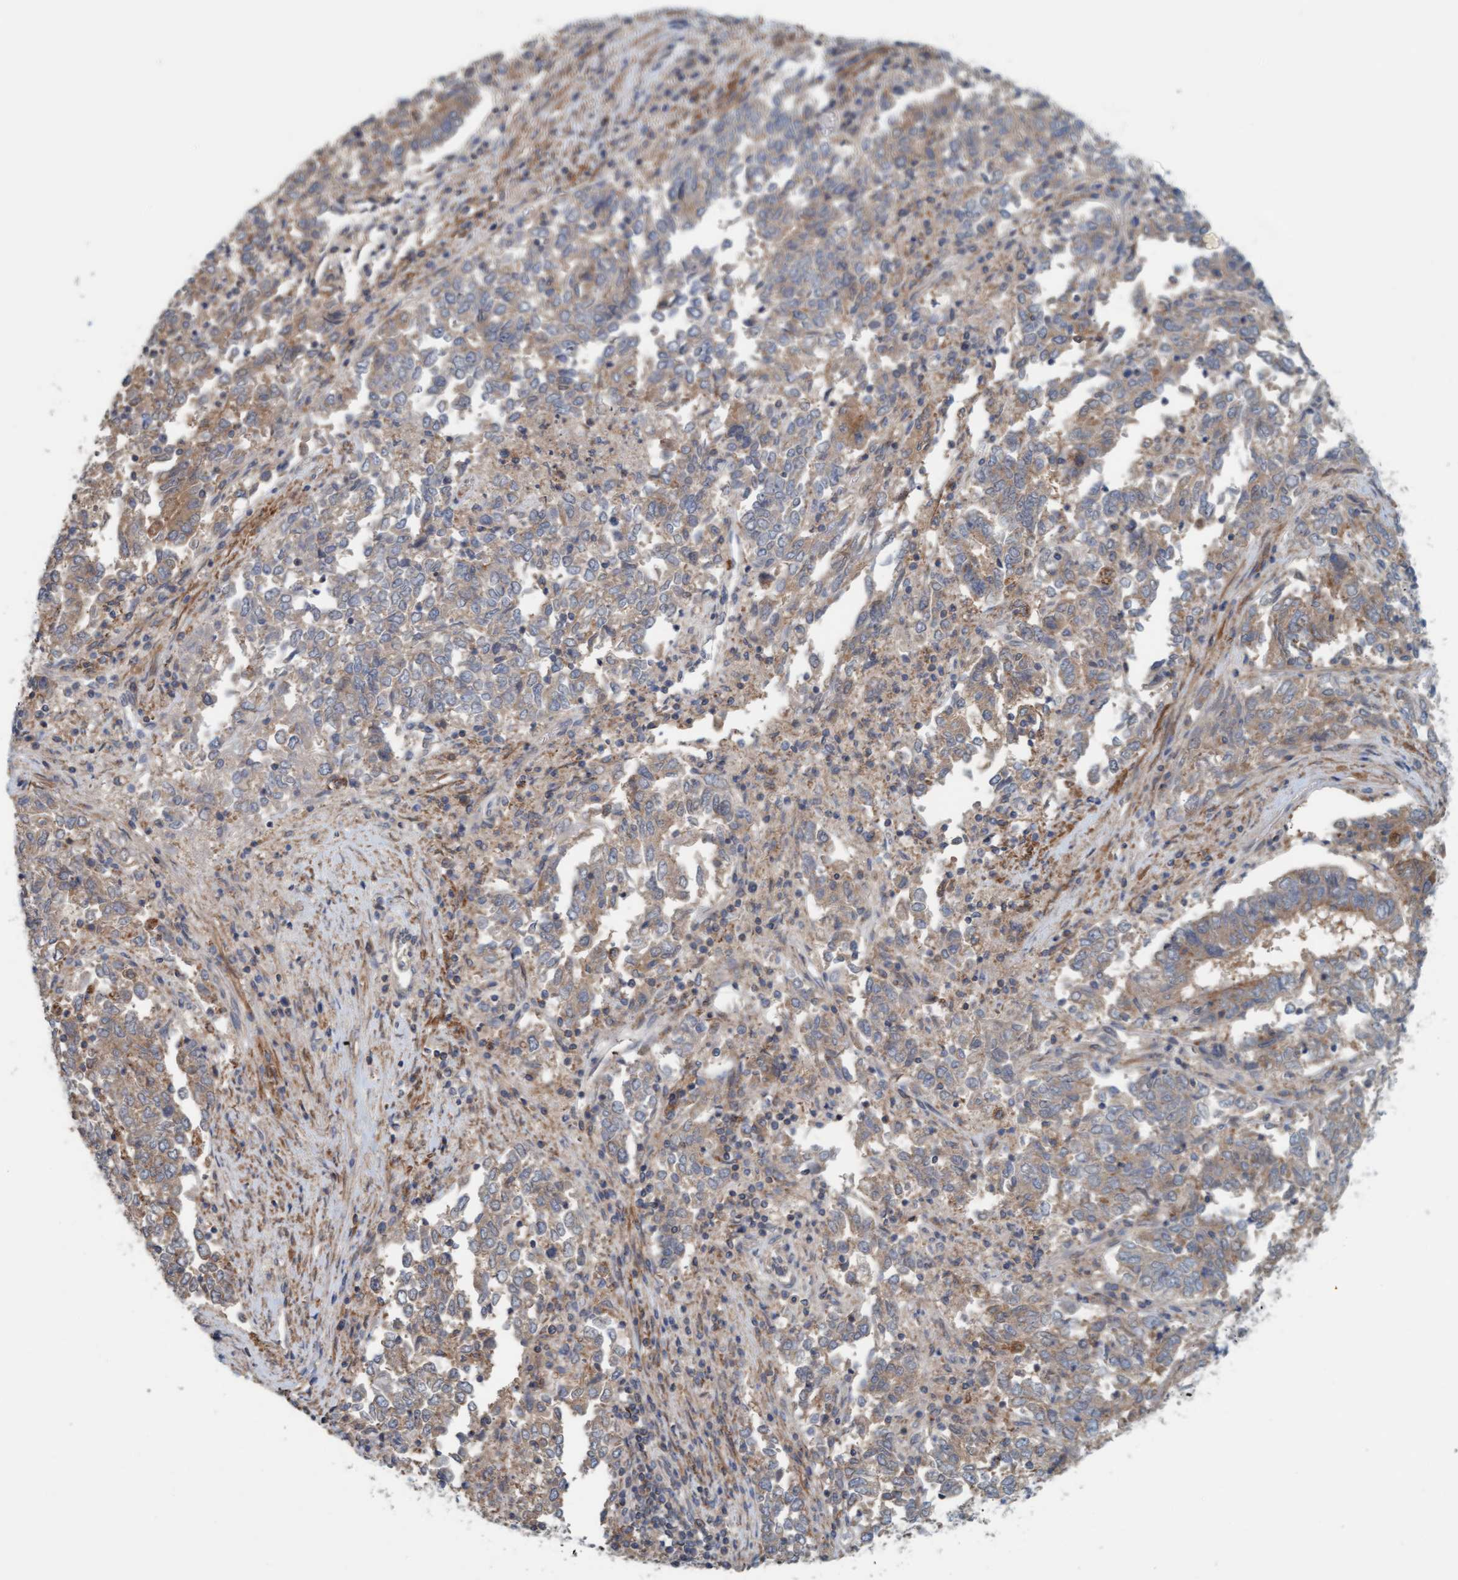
{"staining": {"intensity": "weak", "quantity": "<25%", "location": "cytoplasmic/membranous"}, "tissue": "endometrial cancer", "cell_type": "Tumor cells", "image_type": "cancer", "snomed": [{"axis": "morphology", "description": "Adenocarcinoma, NOS"}, {"axis": "topography", "description": "Endometrium"}], "caption": "A photomicrograph of human endometrial cancer is negative for staining in tumor cells. The staining was performed using DAB (3,3'-diaminobenzidine) to visualize the protein expression in brown, while the nuclei were stained in blue with hematoxylin (Magnification: 20x).", "gene": "UBAP1", "patient": {"sex": "female", "age": 80}}